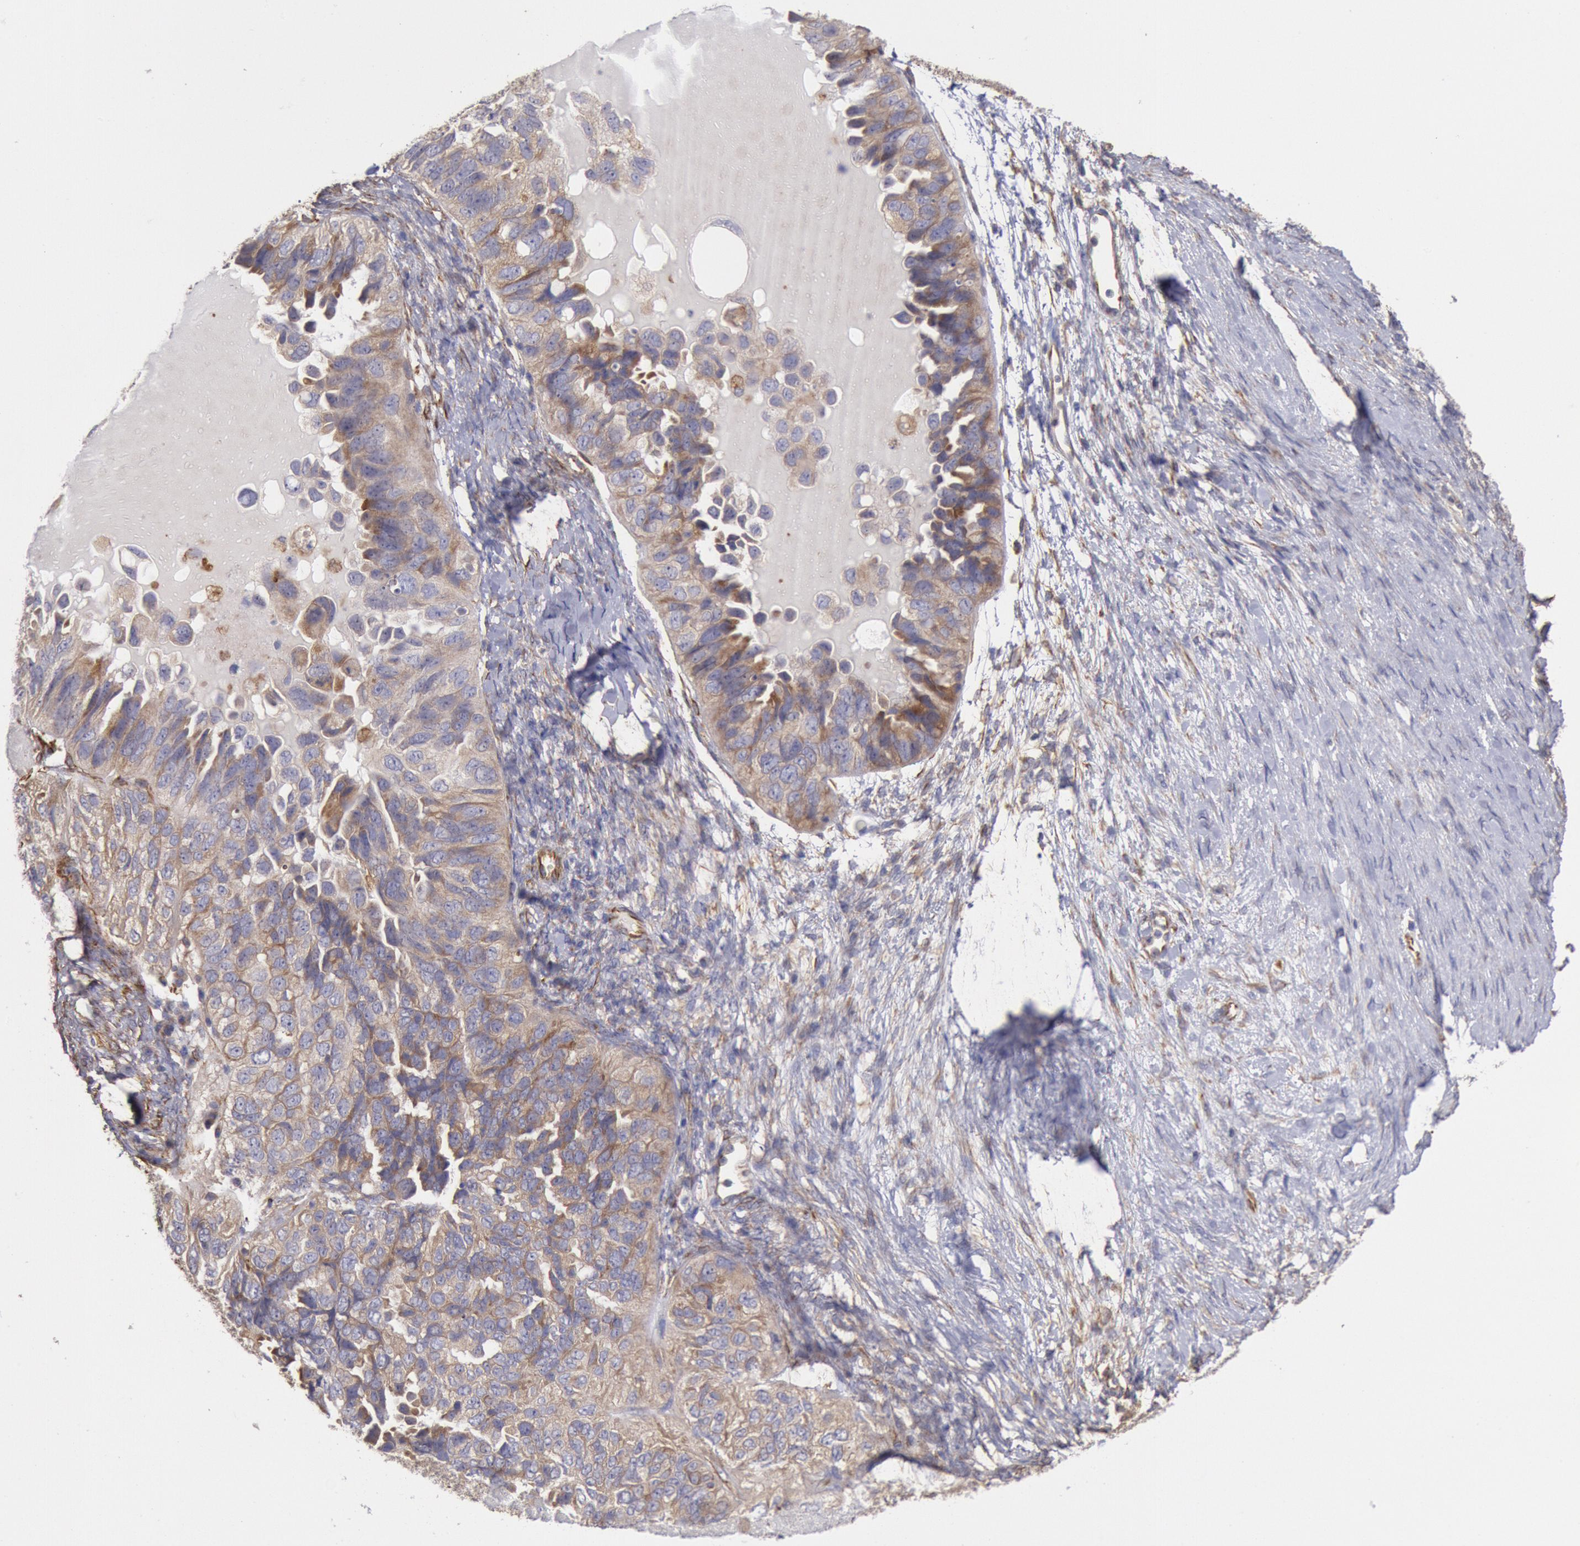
{"staining": {"intensity": "weak", "quantity": ">75%", "location": "cytoplasmic/membranous"}, "tissue": "ovarian cancer", "cell_type": "Tumor cells", "image_type": "cancer", "snomed": [{"axis": "morphology", "description": "Cystadenocarcinoma, serous, NOS"}, {"axis": "topography", "description": "Ovary"}], "caption": "This is a photomicrograph of IHC staining of ovarian cancer (serous cystadenocarcinoma), which shows weak expression in the cytoplasmic/membranous of tumor cells.", "gene": "RNF139", "patient": {"sex": "female", "age": 82}}